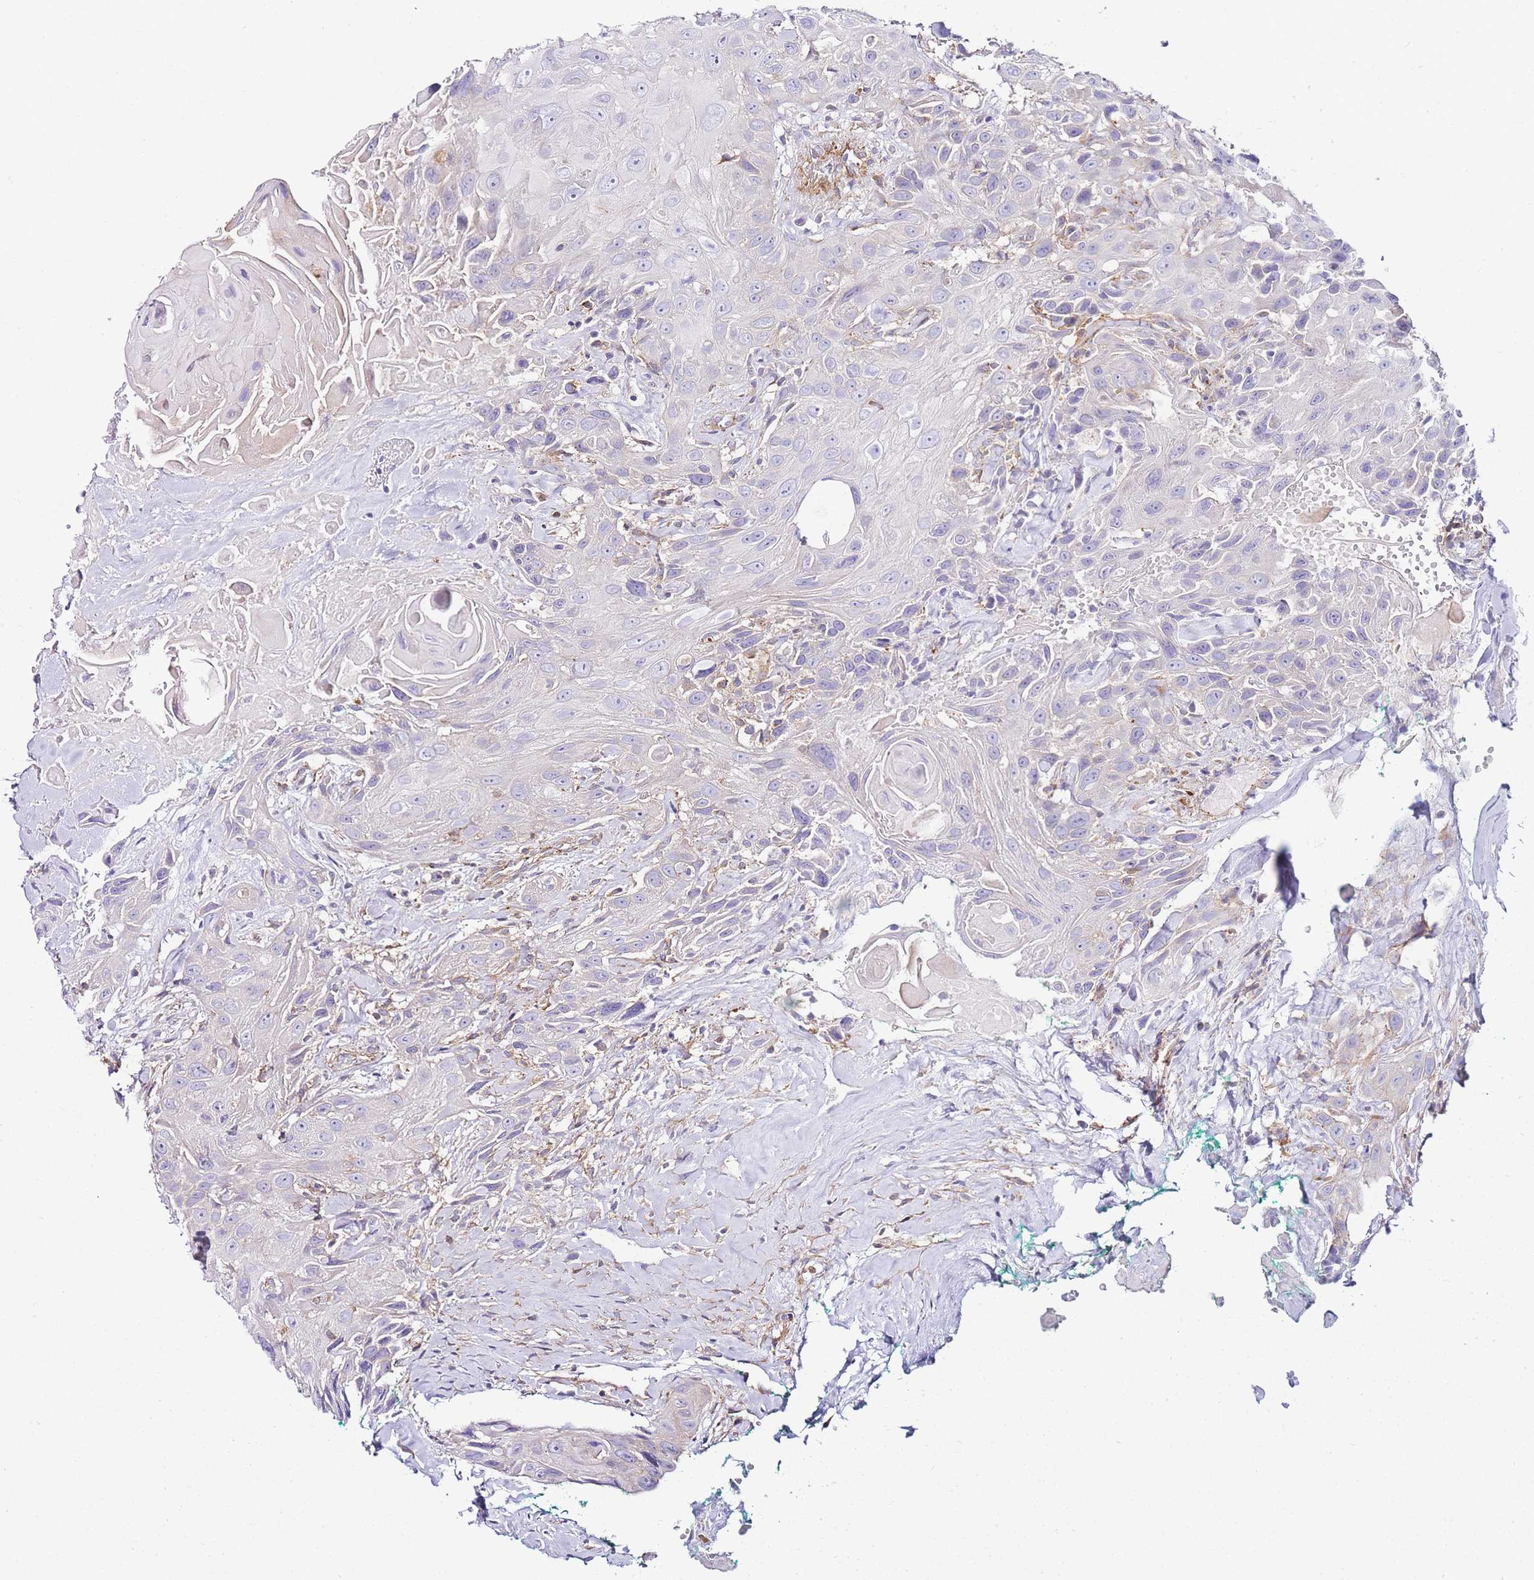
{"staining": {"intensity": "negative", "quantity": "none", "location": "none"}, "tissue": "head and neck cancer", "cell_type": "Tumor cells", "image_type": "cancer", "snomed": [{"axis": "morphology", "description": "Squamous cell carcinoma, NOS"}, {"axis": "topography", "description": "Head-Neck"}], "caption": "The image shows no staining of tumor cells in head and neck cancer. (Brightfield microscopy of DAB immunohistochemistry at high magnification).", "gene": "FBN3", "patient": {"sex": "male", "age": 81}}